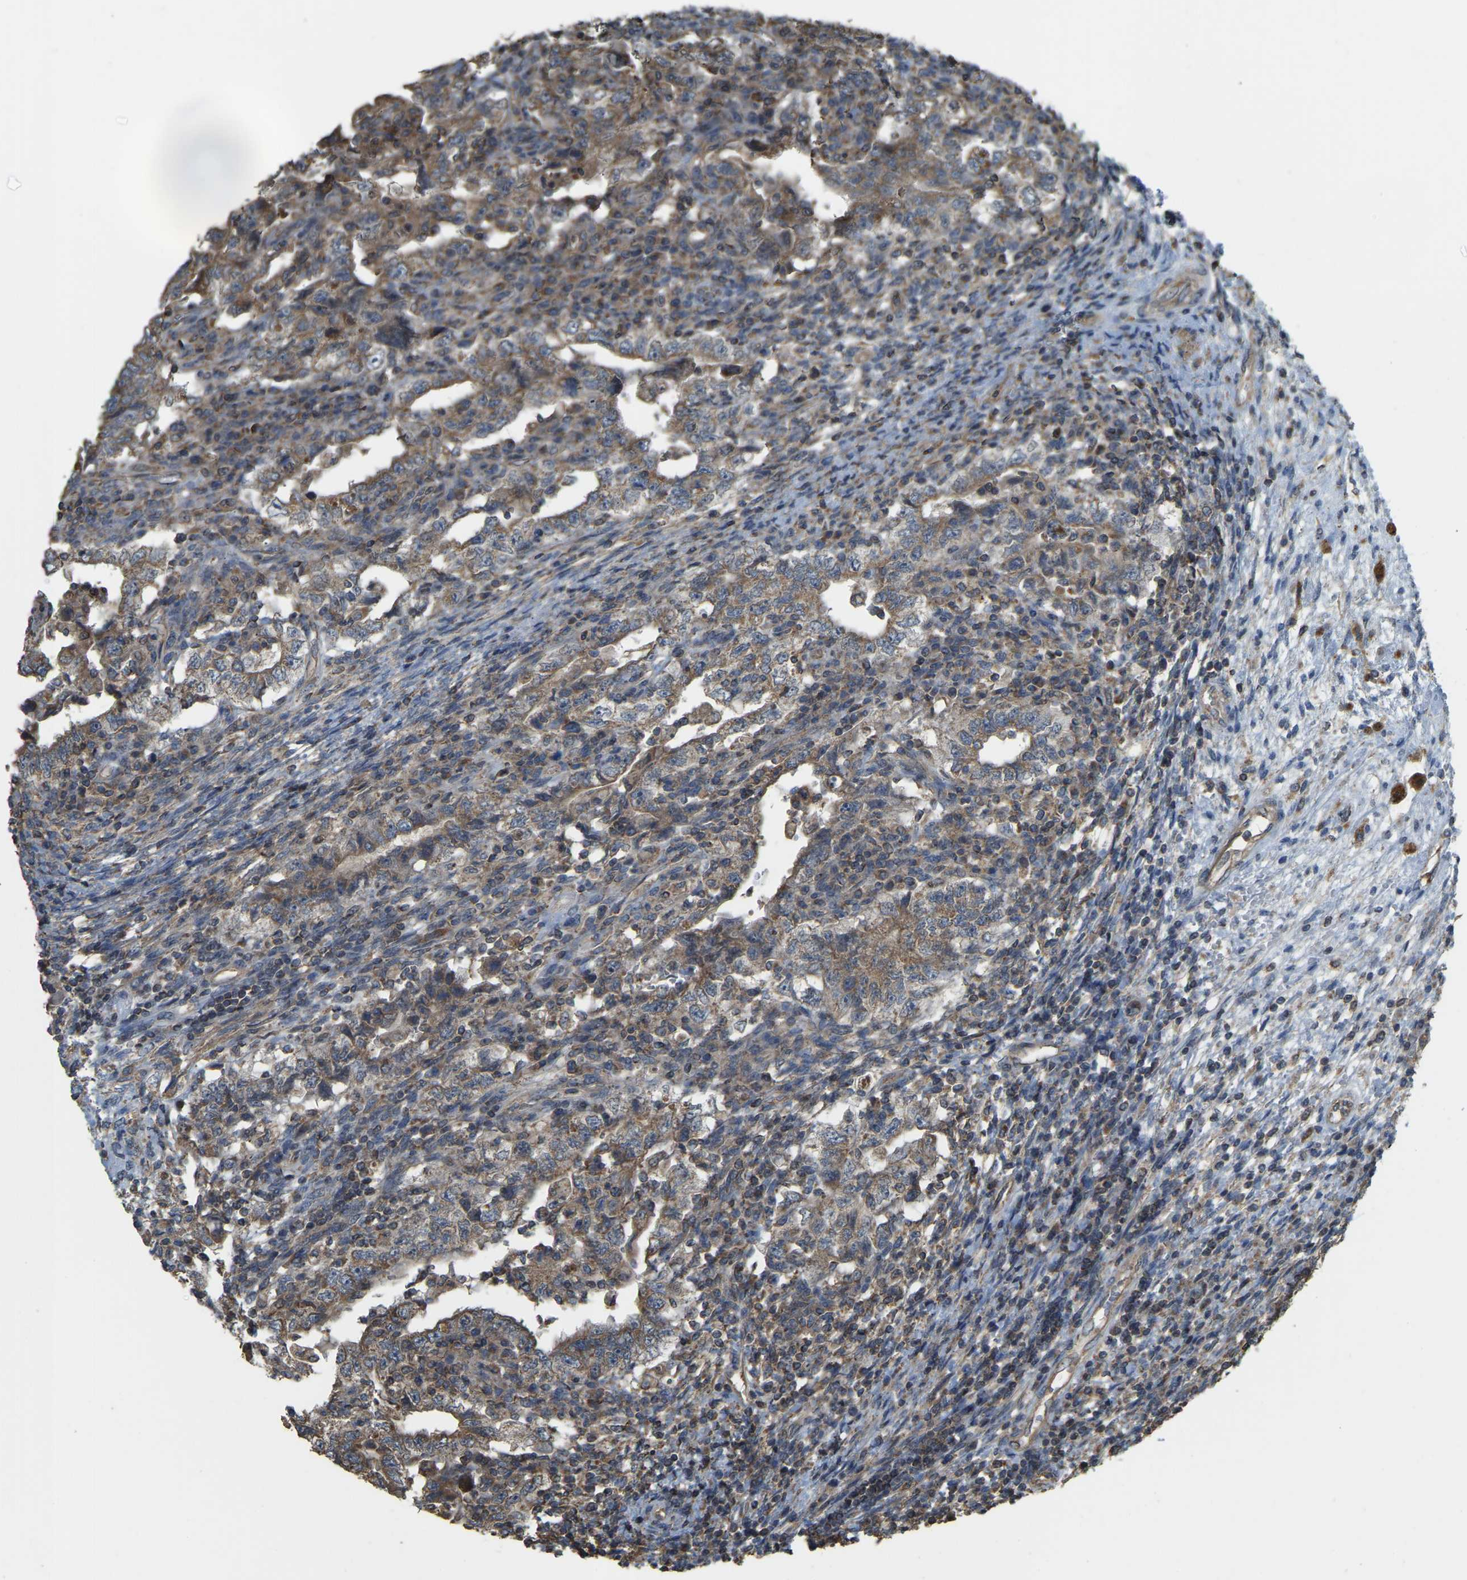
{"staining": {"intensity": "moderate", "quantity": ">75%", "location": "cytoplasmic/membranous"}, "tissue": "testis cancer", "cell_type": "Tumor cells", "image_type": "cancer", "snomed": [{"axis": "morphology", "description": "Carcinoma, Embryonal, NOS"}, {"axis": "topography", "description": "Testis"}], "caption": "IHC micrograph of neoplastic tissue: human testis cancer stained using IHC exhibits medium levels of moderate protein expression localized specifically in the cytoplasmic/membranous of tumor cells, appearing as a cytoplasmic/membranous brown color.", "gene": "GNG2", "patient": {"sex": "male", "age": 26}}